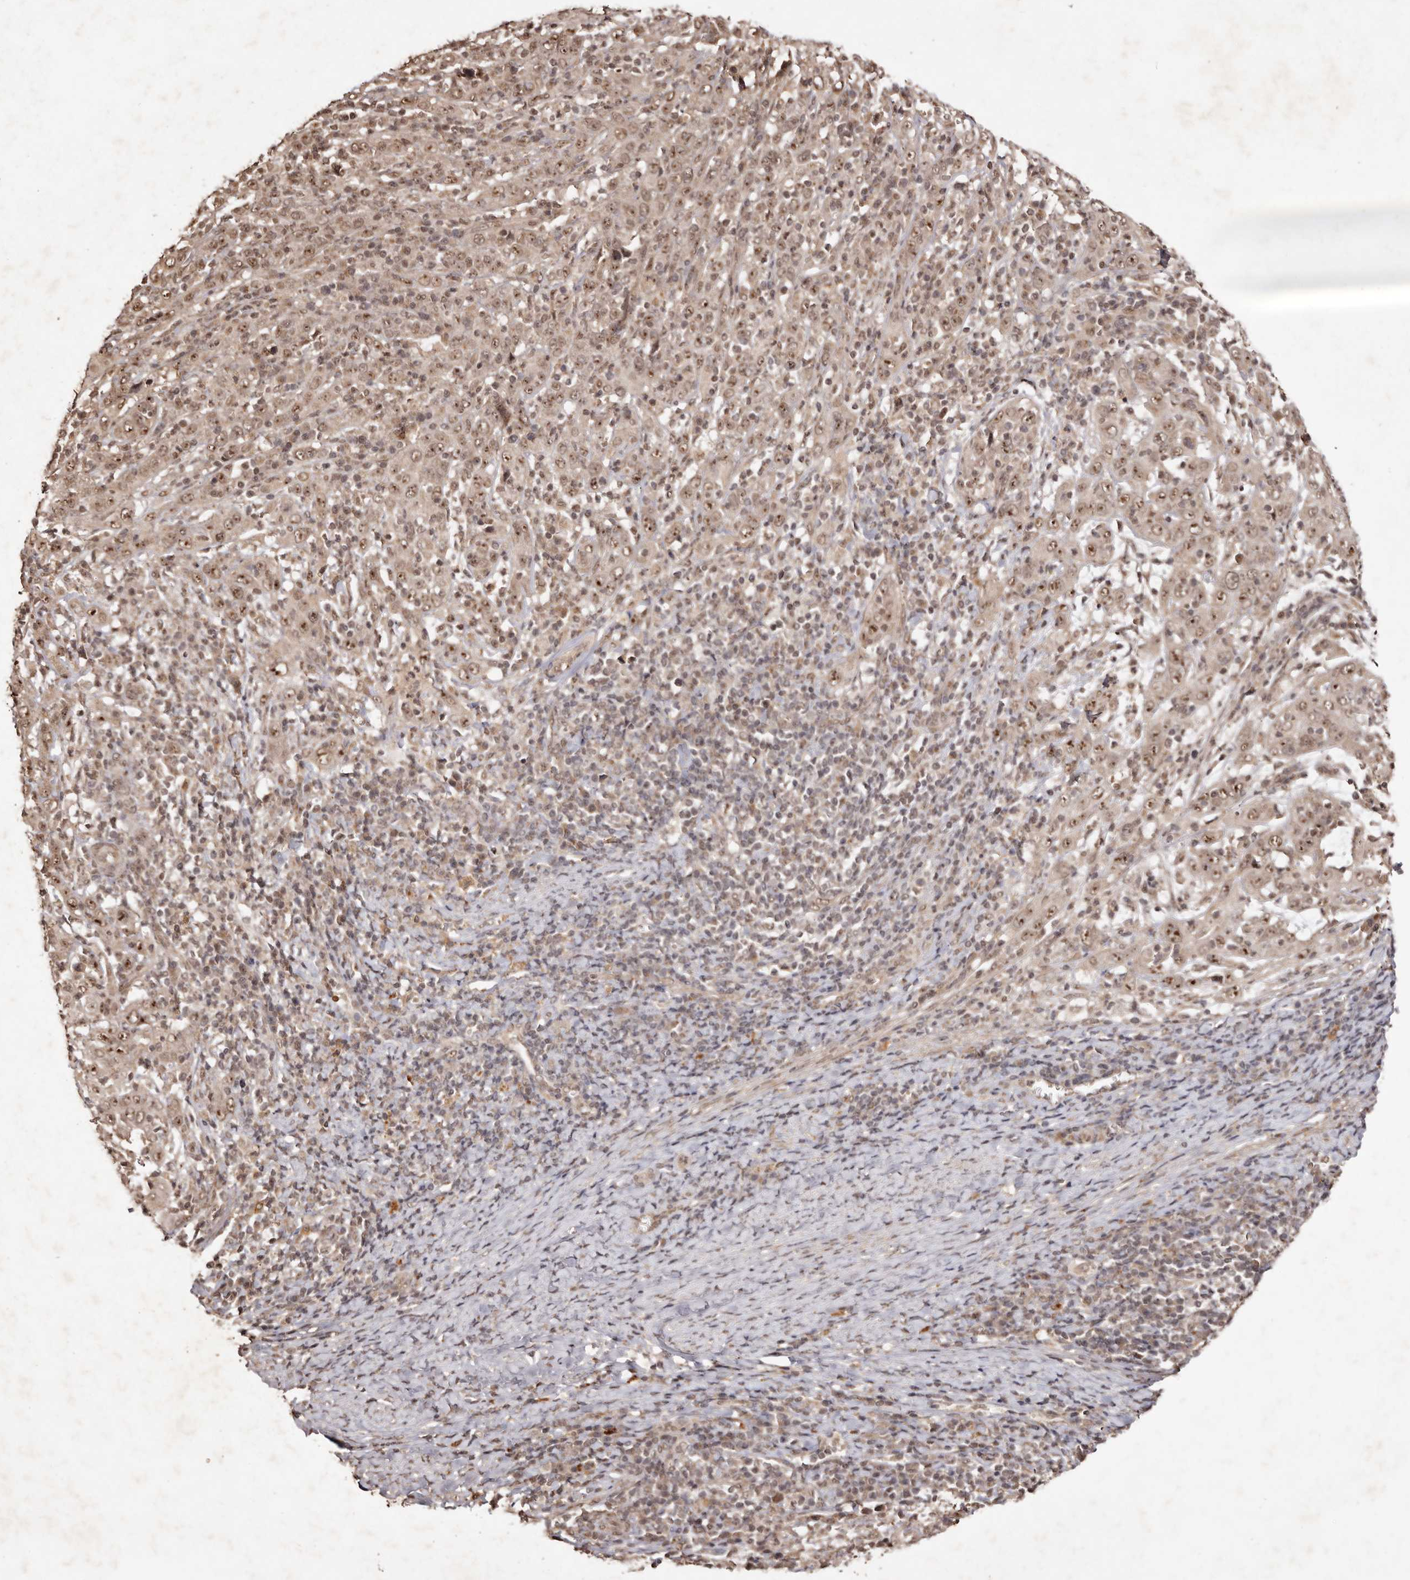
{"staining": {"intensity": "moderate", "quantity": ">75%", "location": "cytoplasmic/membranous,nuclear"}, "tissue": "cervical cancer", "cell_type": "Tumor cells", "image_type": "cancer", "snomed": [{"axis": "morphology", "description": "Squamous cell carcinoma, NOS"}, {"axis": "topography", "description": "Cervix"}], "caption": "Protein staining of squamous cell carcinoma (cervical) tissue reveals moderate cytoplasmic/membranous and nuclear staining in approximately >75% of tumor cells. (Stains: DAB in brown, nuclei in blue, Microscopy: brightfield microscopy at high magnification).", "gene": "NOTCH1", "patient": {"sex": "female", "age": 46}}